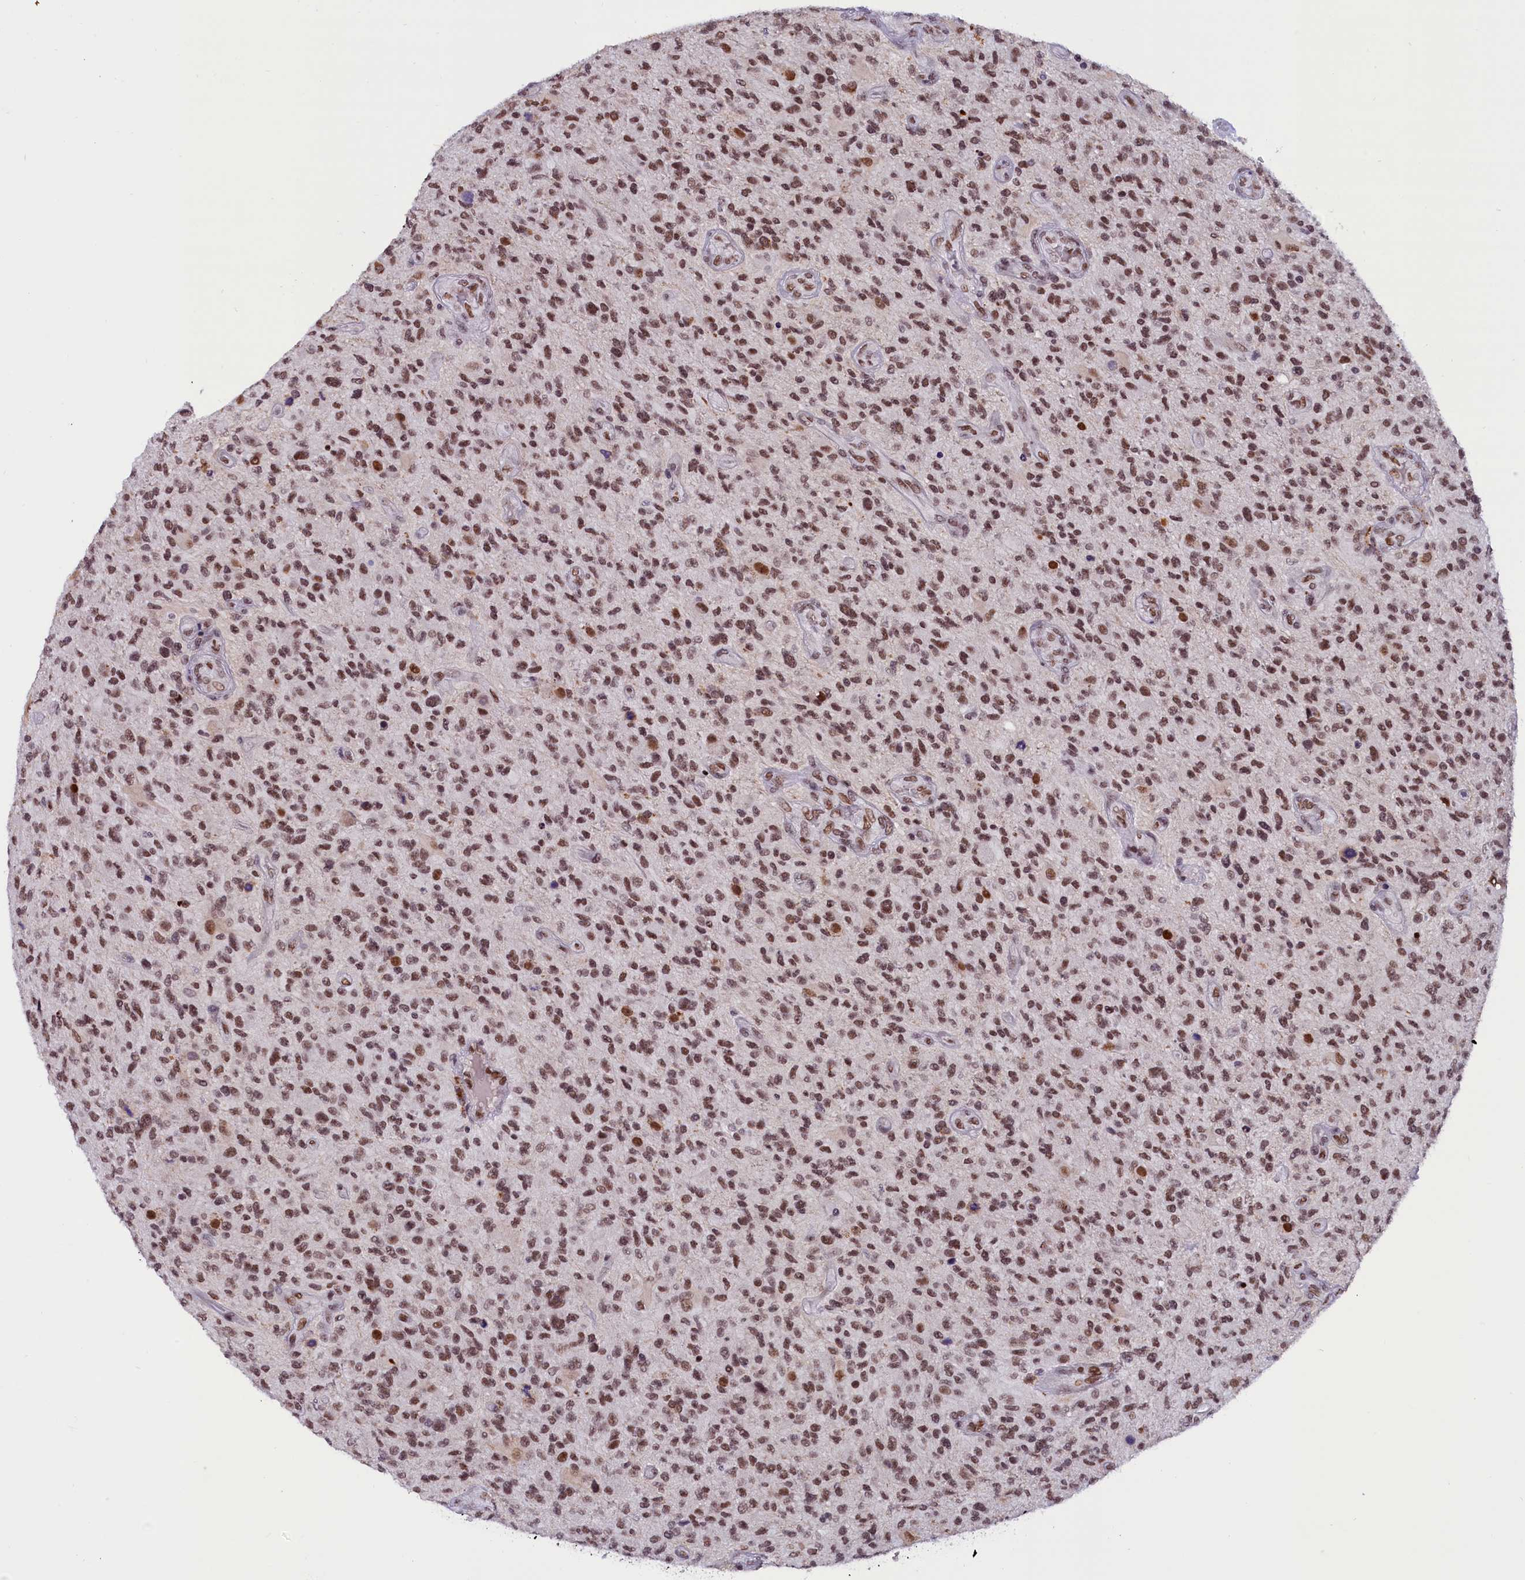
{"staining": {"intensity": "moderate", "quantity": ">75%", "location": "nuclear"}, "tissue": "glioma", "cell_type": "Tumor cells", "image_type": "cancer", "snomed": [{"axis": "morphology", "description": "Glioma, malignant, High grade"}, {"axis": "topography", "description": "Brain"}], "caption": "The micrograph demonstrates immunohistochemical staining of malignant high-grade glioma. There is moderate nuclear positivity is present in about >75% of tumor cells.", "gene": "CDYL2", "patient": {"sex": "male", "age": 47}}